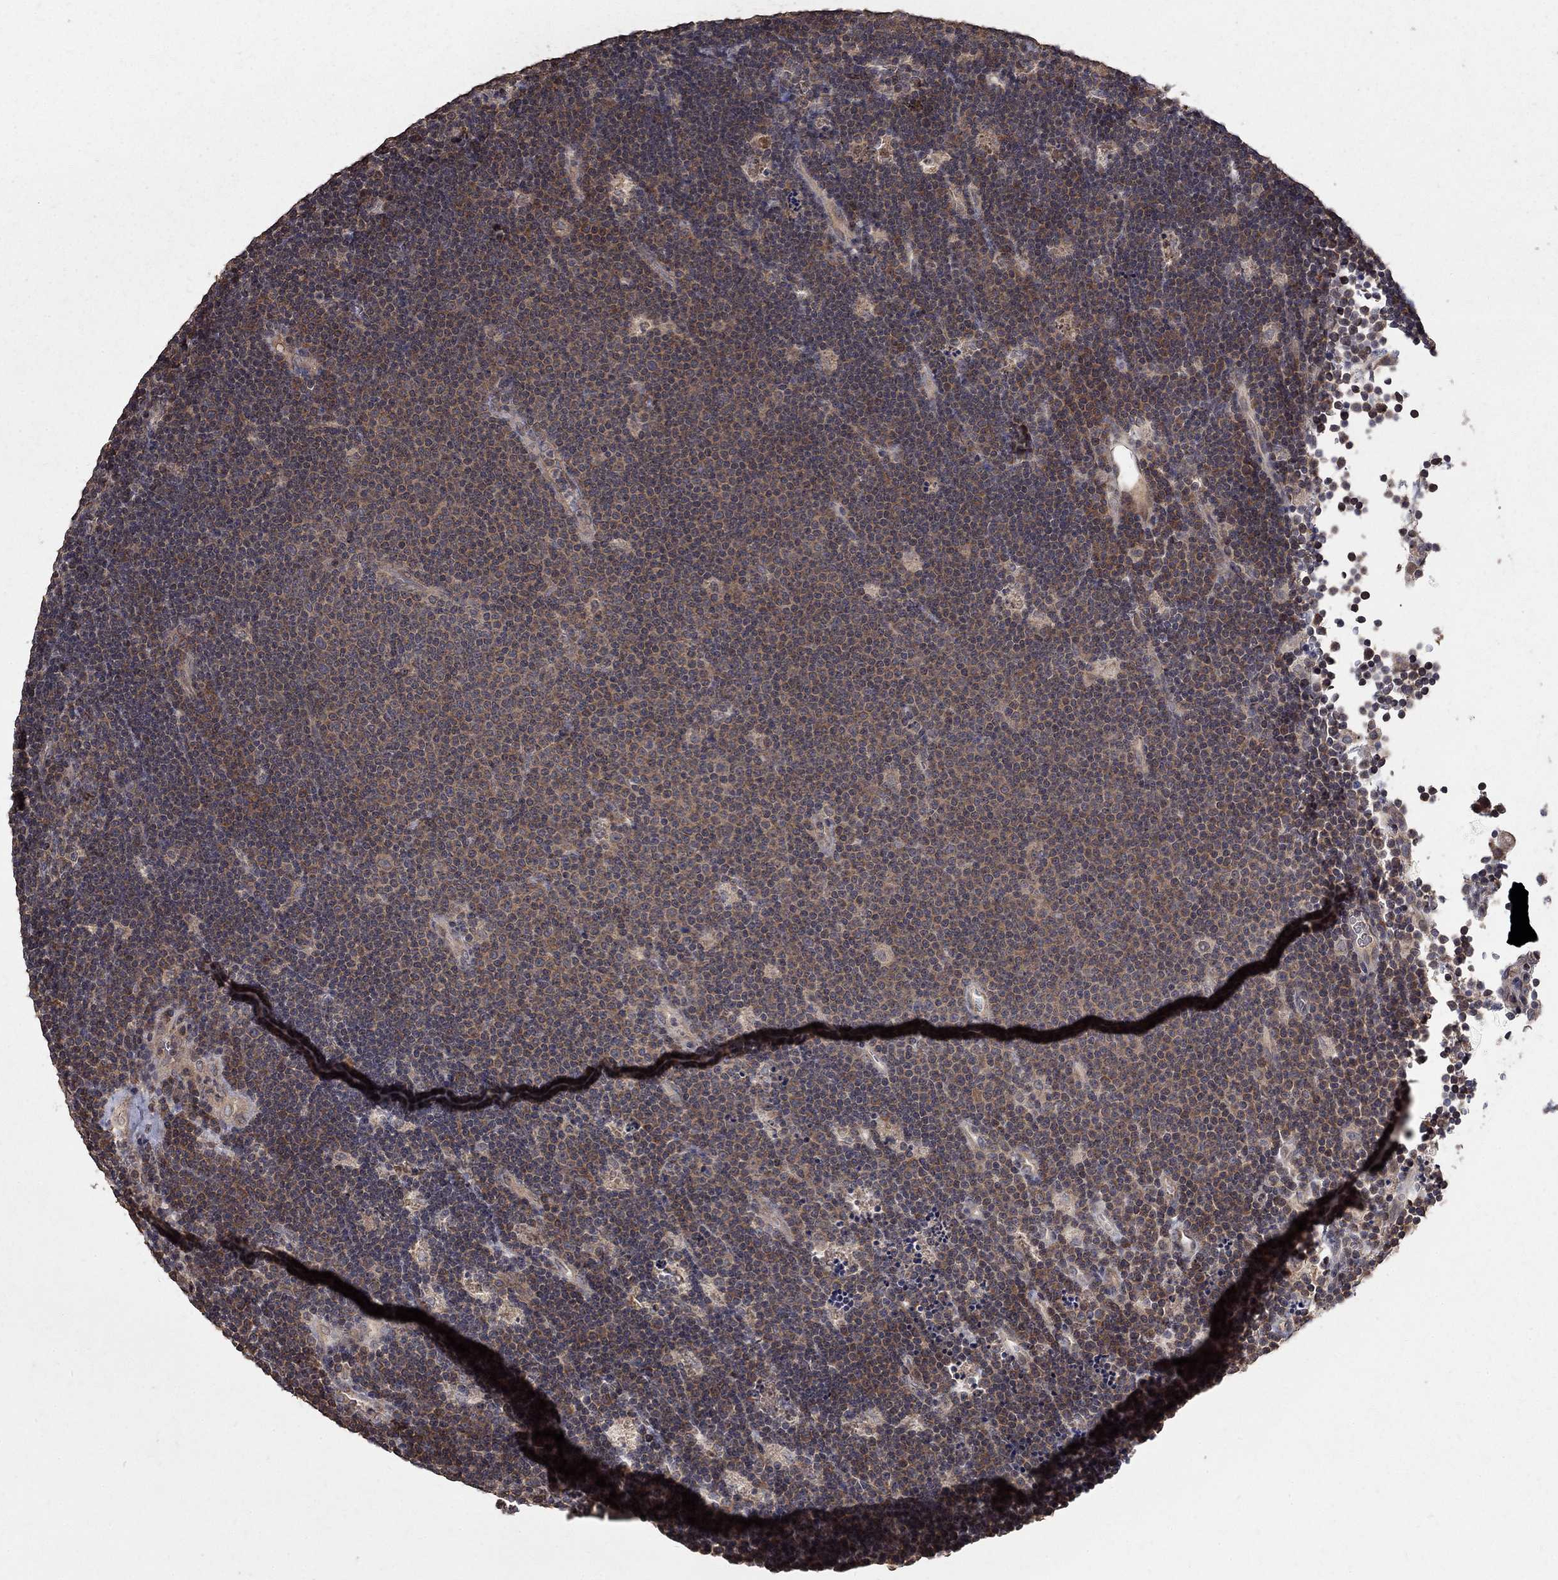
{"staining": {"intensity": "weak", "quantity": "25%-75%", "location": "cytoplasmic/membranous"}, "tissue": "lymphoma", "cell_type": "Tumor cells", "image_type": "cancer", "snomed": [{"axis": "morphology", "description": "Malignant lymphoma, non-Hodgkin's type, Low grade"}, {"axis": "topography", "description": "Brain"}], "caption": "Immunohistochemical staining of malignant lymphoma, non-Hodgkin's type (low-grade) reveals weak cytoplasmic/membranous protein staining in approximately 25%-75% of tumor cells.", "gene": "C17orf75", "patient": {"sex": "female", "age": 66}}